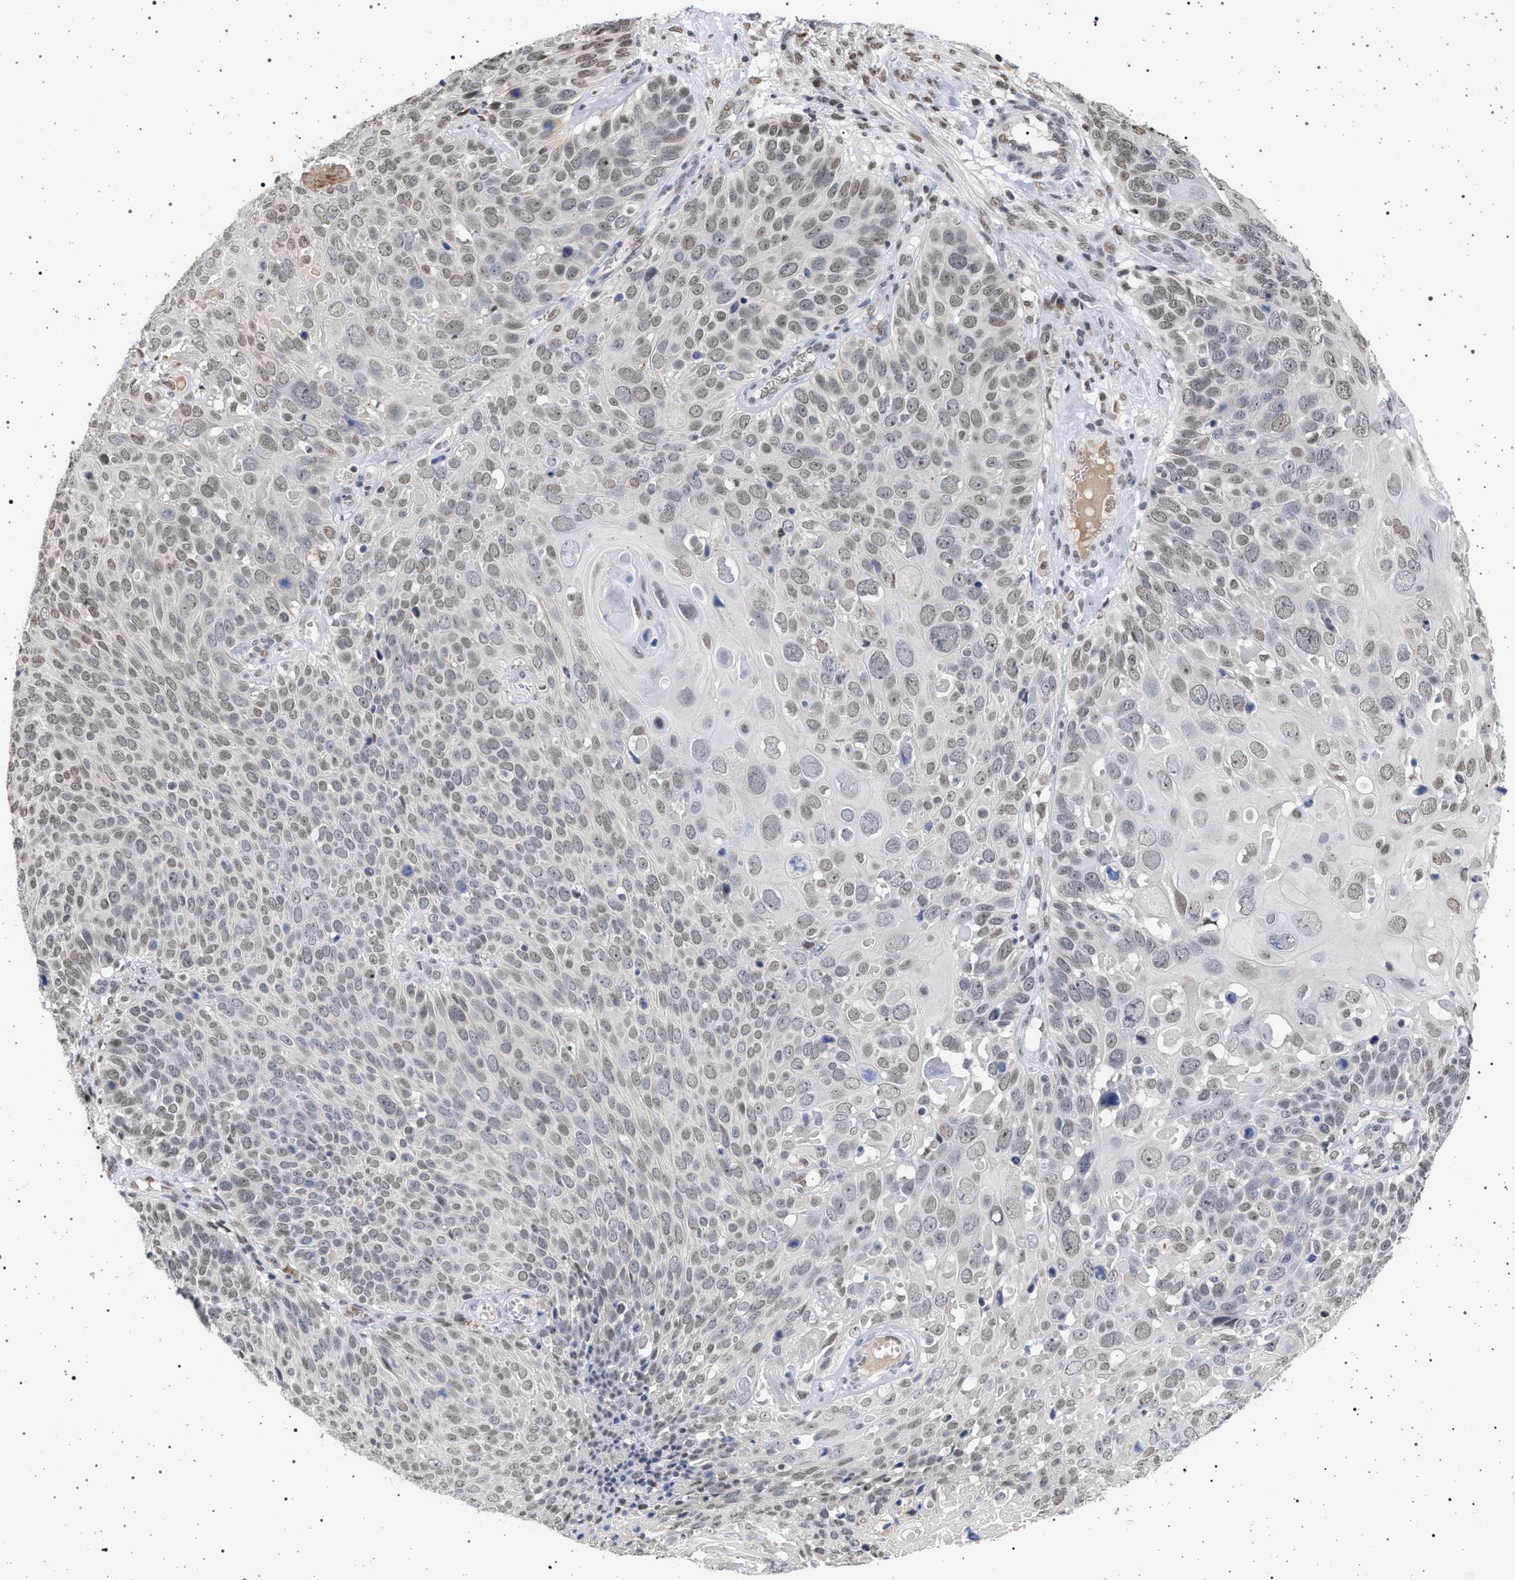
{"staining": {"intensity": "weak", "quantity": "<25%", "location": "nuclear"}, "tissue": "cervical cancer", "cell_type": "Tumor cells", "image_type": "cancer", "snomed": [{"axis": "morphology", "description": "Squamous cell carcinoma, NOS"}, {"axis": "topography", "description": "Cervix"}], "caption": "Cervical squamous cell carcinoma stained for a protein using immunohistochemistry reveals no expression tumor cells.", "gene": "PHF12", "patient": {"sex": "female", "age": 74}}